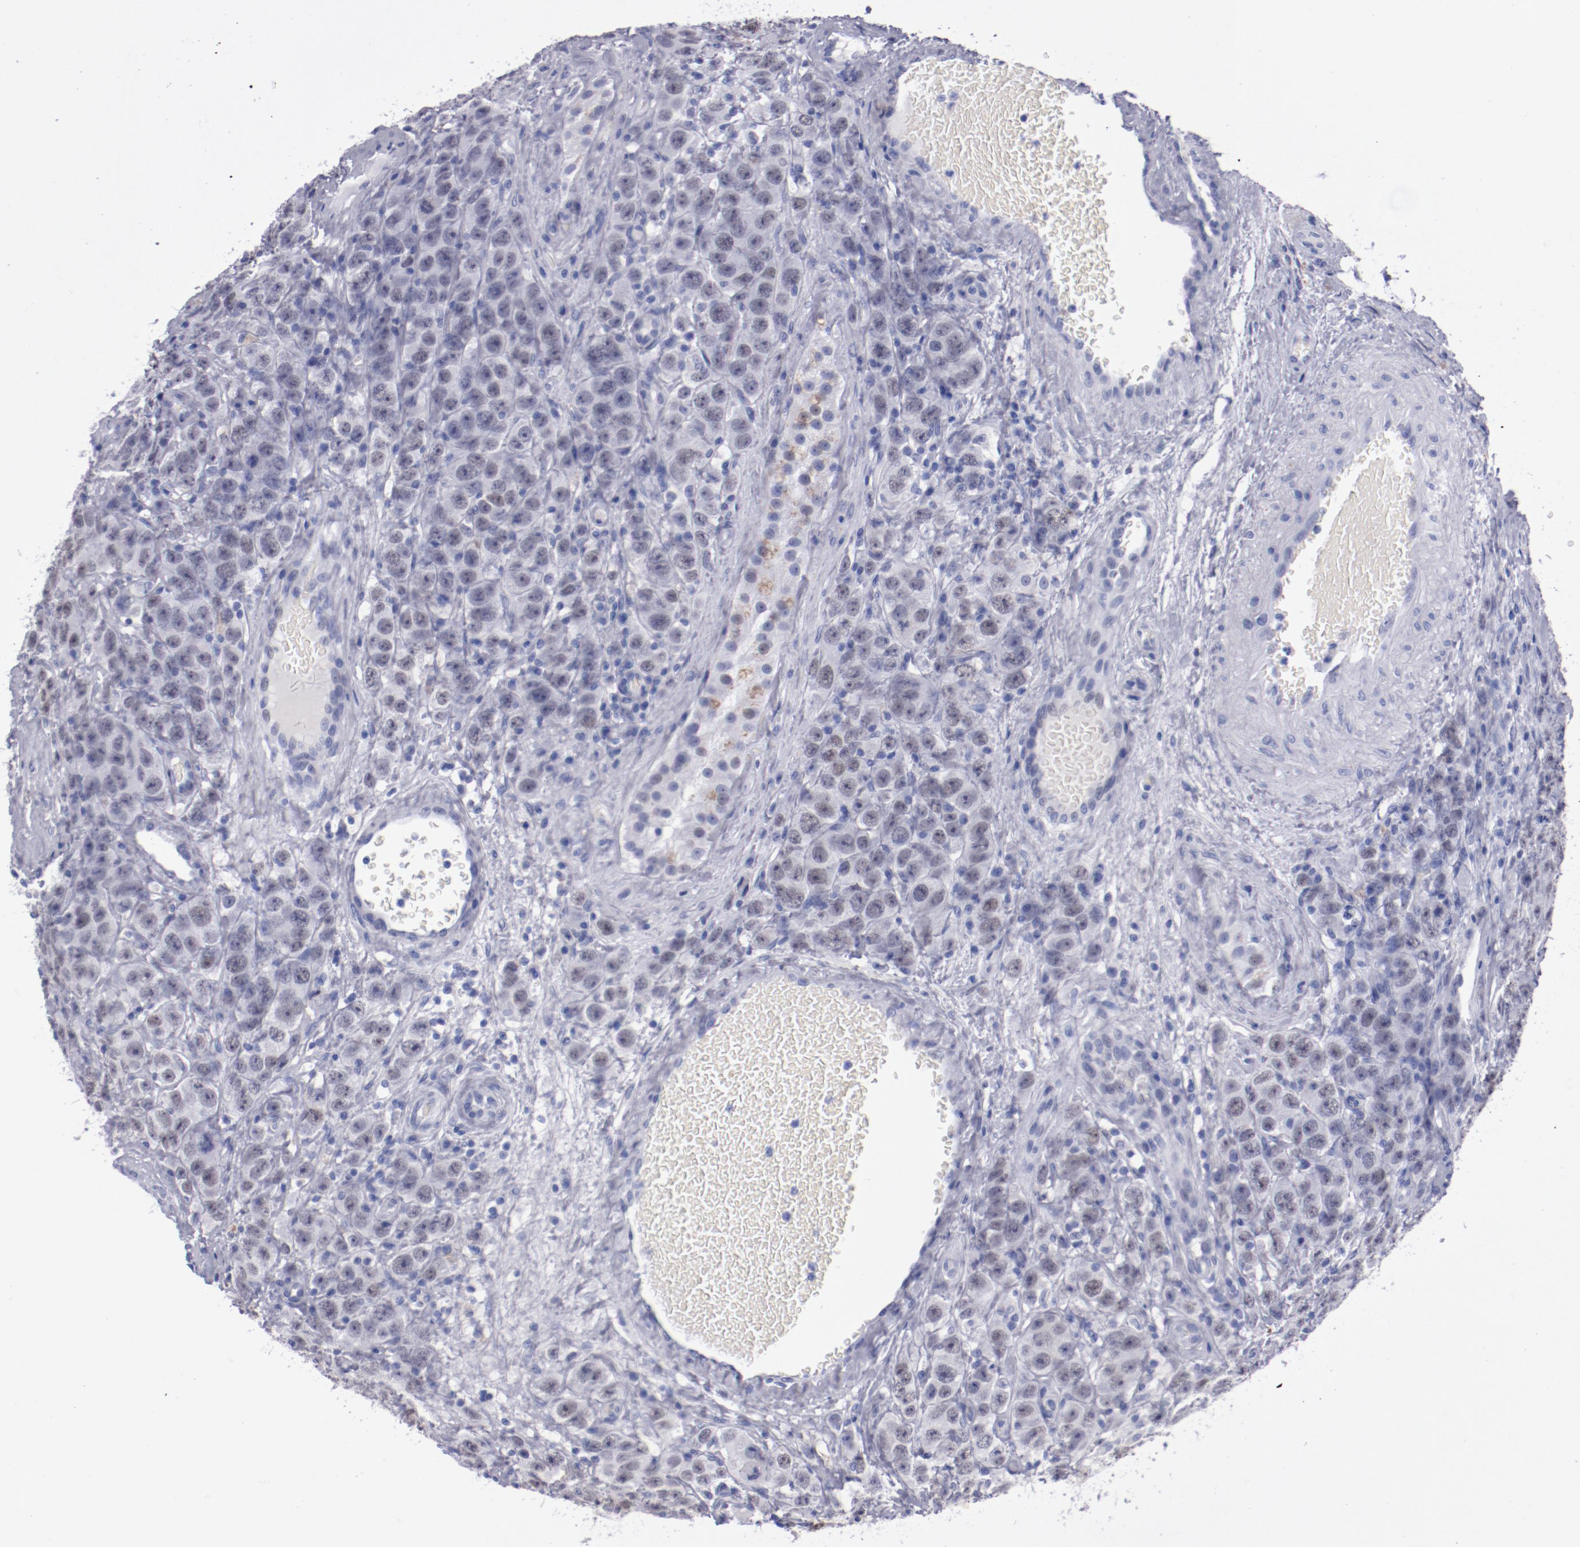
{"staining": {"intensity": "weak", "quantity": "25%-75%", "location": "nuclear"}, "tissue": "testis cancer", "cell_type": "Tumor cells", "image_type": "cancer", "snomed": [{"axis": "morphology", "description": "Seminoma, NOS"}, {"axis": "topography", "description": "Testis"}], "caption": "This is an image of IHC staining of testis seminoma, which shows weak expression in the nuclear of tumor cells.", "gene": "HNF1B", "patient": {"sex": "male", "age": 52}}